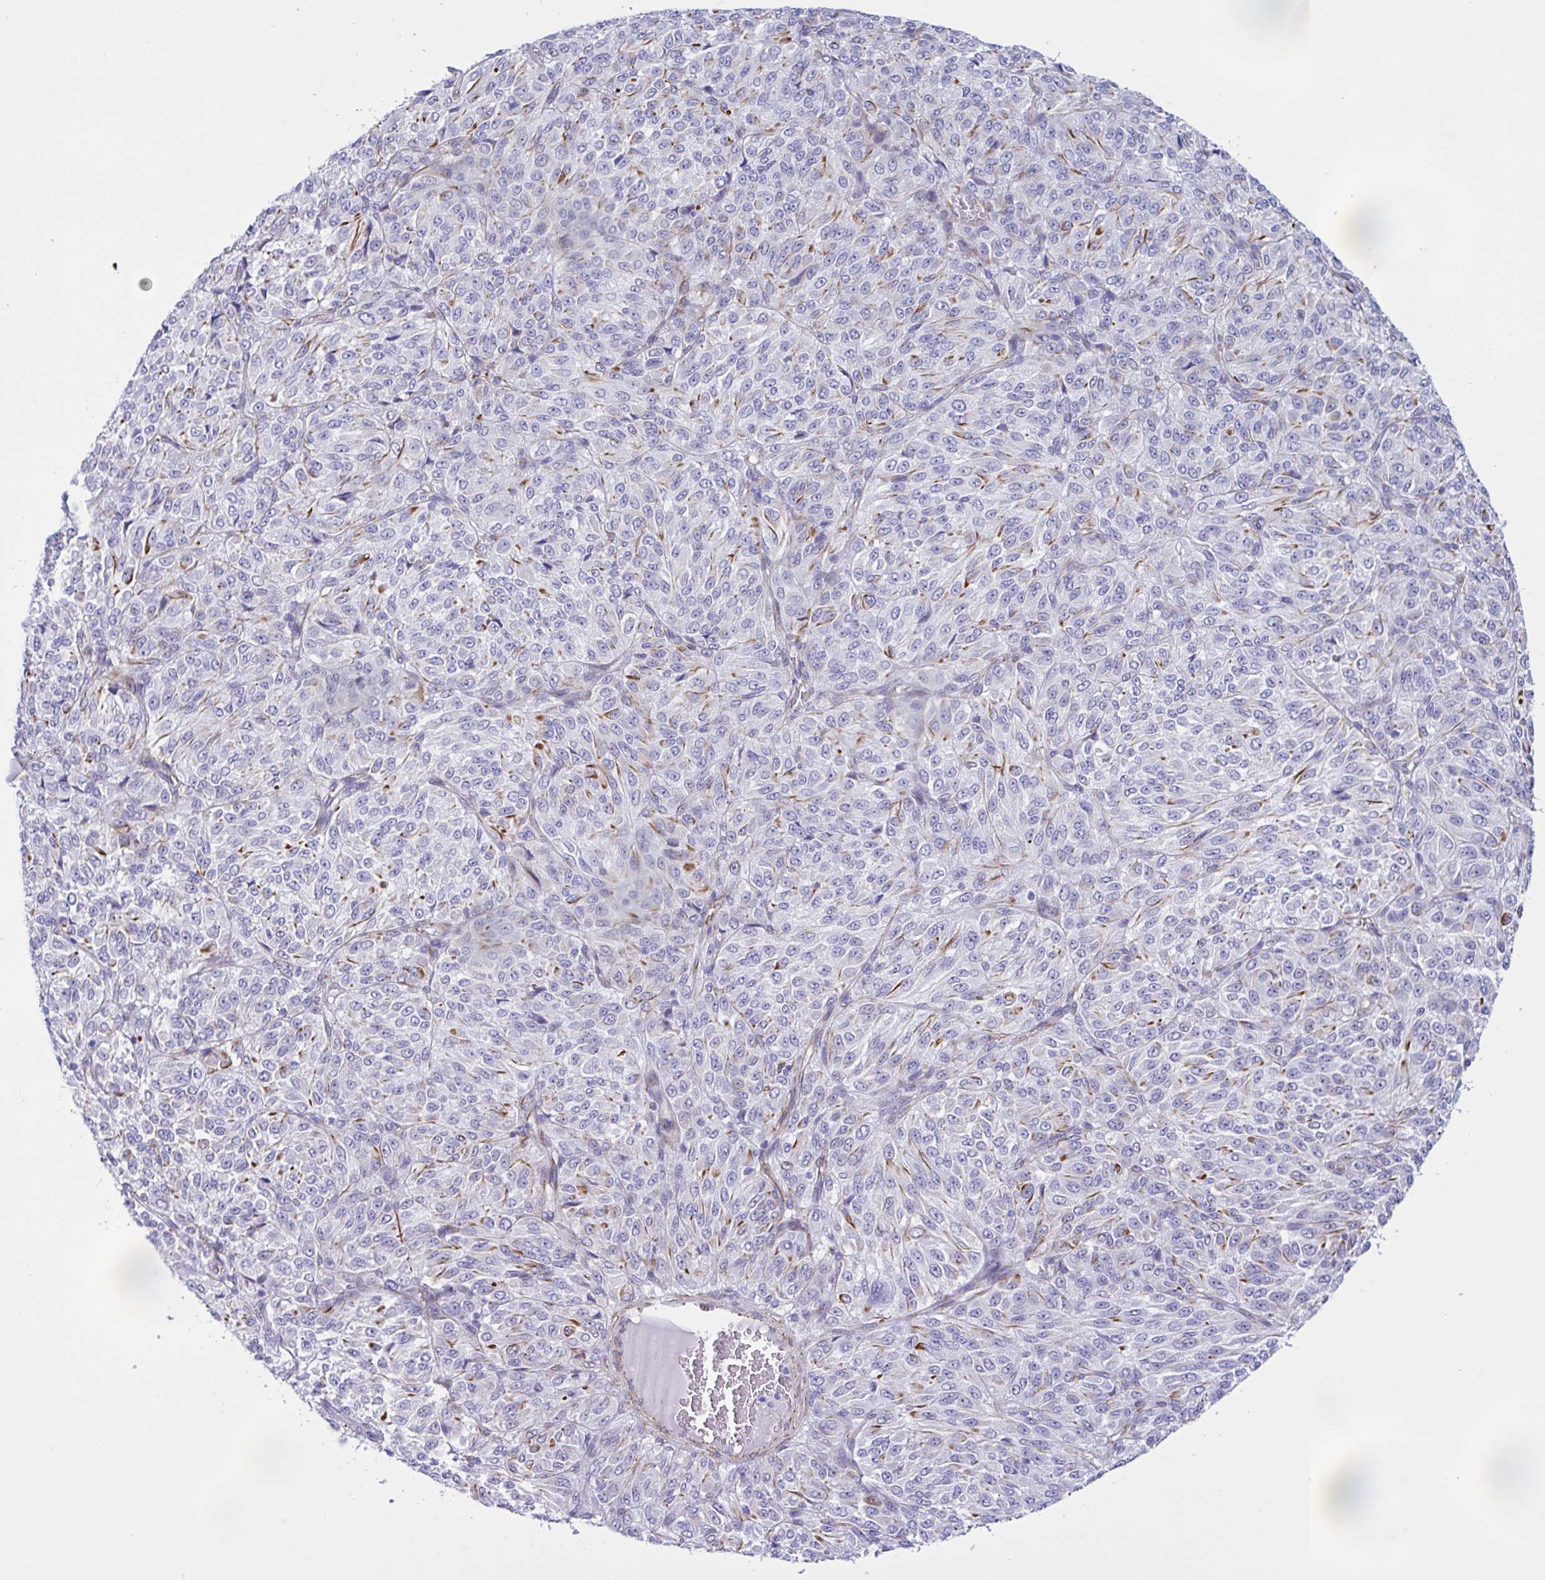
{"staining": {"intensity": "strong", "quantity": "<25%", "location": "cytoplasmic/membranous"}, "tissue": "melanoma", "cell_type": "Tumor cells", "image_type": "cancer", "snomed": [{"axis": "morphology", "description": "Malignant melanoma, Metastatic site"}, {"axis": "topography", "description": "Brain"}], "caption": "A medium amount of strong cytoplasmic/membranous staining is present in approximately <25% of tumor cells in malignant melanoma (metastatic site) tissue.", "gene": "SMAD5", "patient": {"sex": "female", "age": 56}}